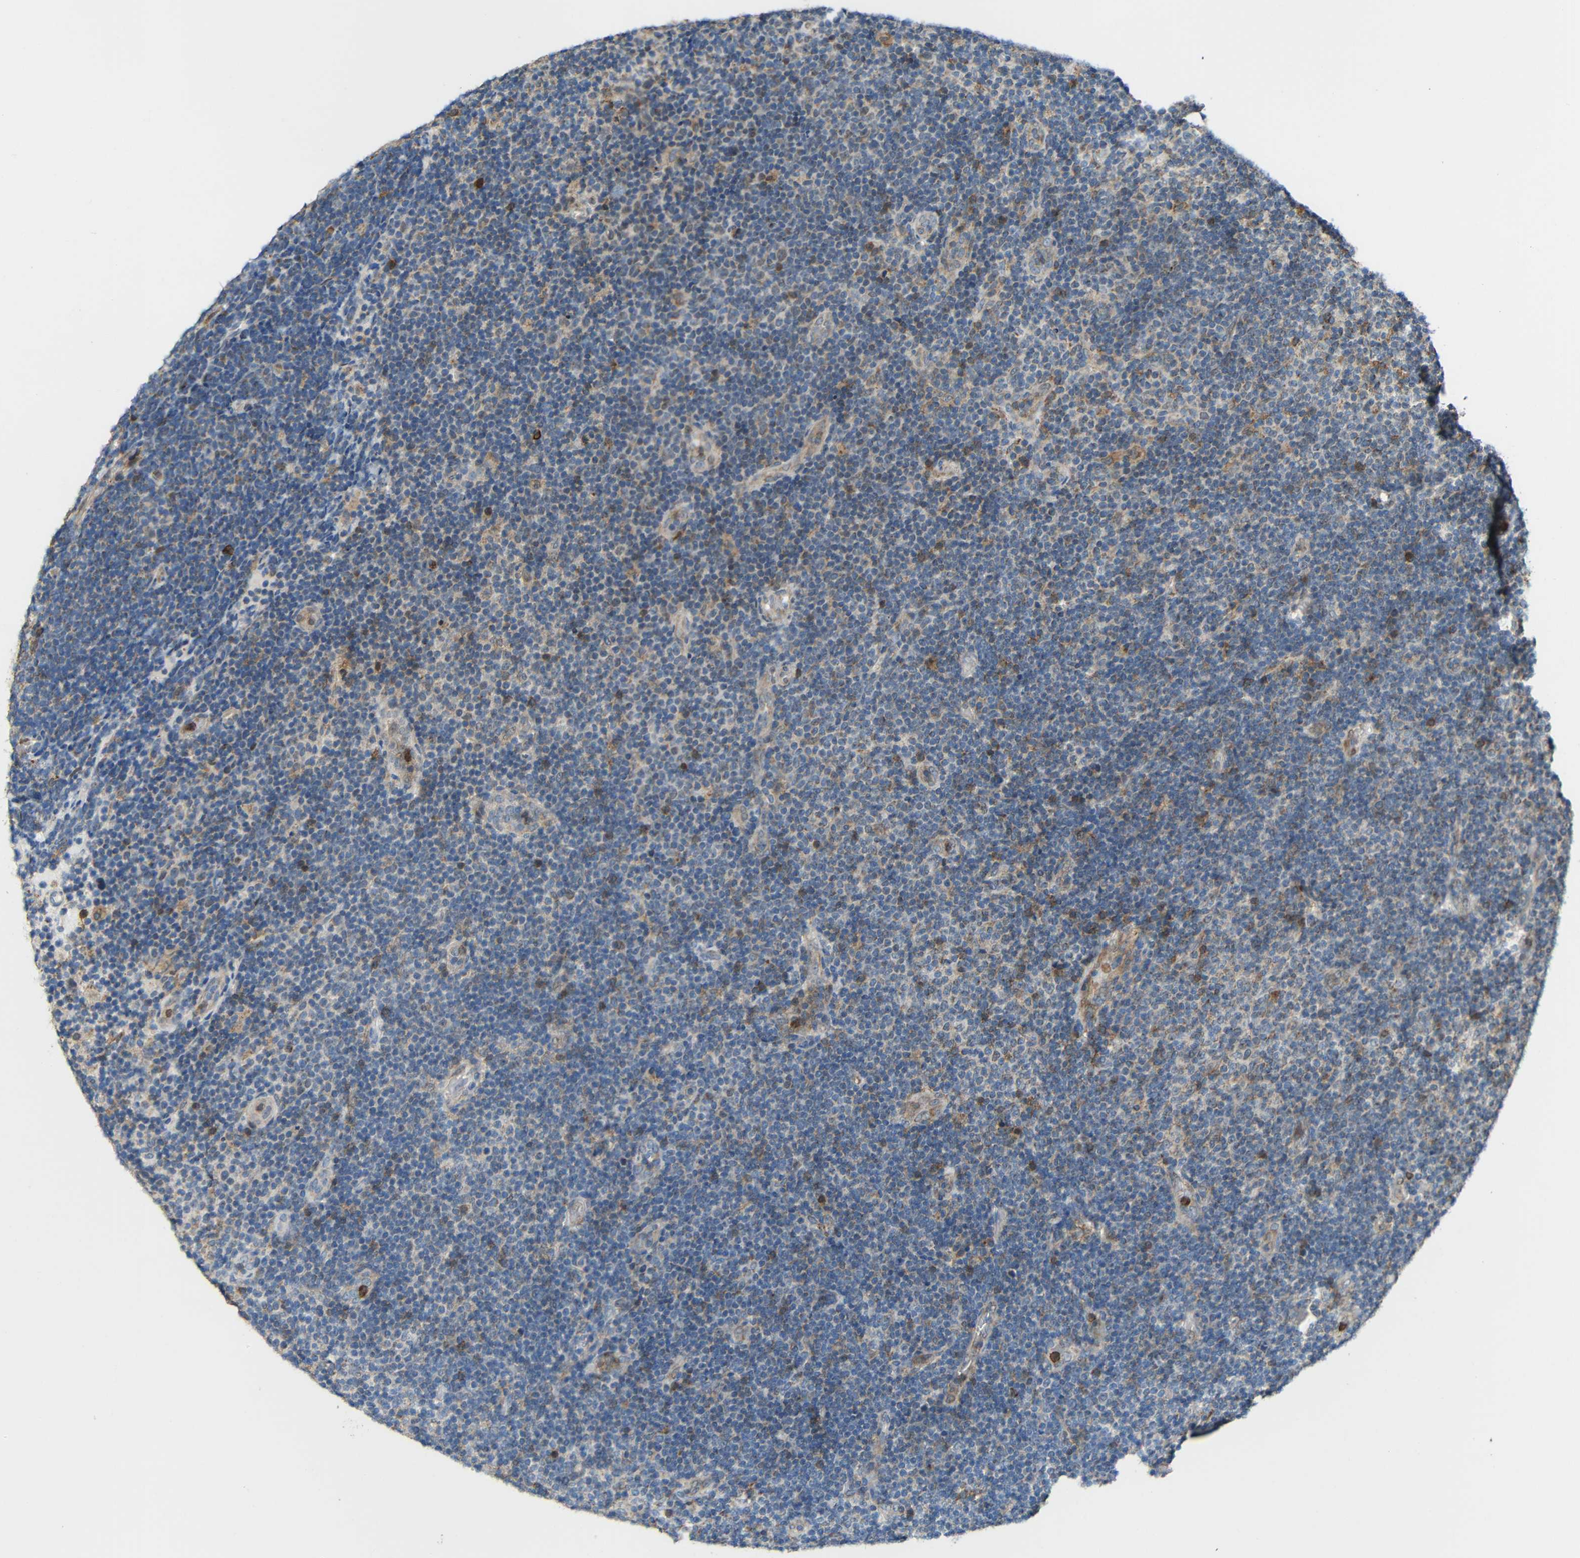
{"staining": {"intensity": "weak", "quantity": "25%-75%", "location": "cytoplasmic/membranous"}, "tissue": "lymphoma", "cell_type": "Tumor cells", "image_type": "cancer", "snomed": [{"axis": "morphology", "description": "Malignant lymphoma, non-Hodgkin's type, Low grade"}, {"axis": "topography", "description": "Lymph node"}], "caption": "Human malignant lymphoma, non-Hodgkin's type (low-grade) stained for a protein (brown) displays weak cytoplasmic/membranous positive expression in approximately 25%-75% of tumor cells.", "gene": "C1GALT1", "patient": {"sex": "male", "age": 83}}